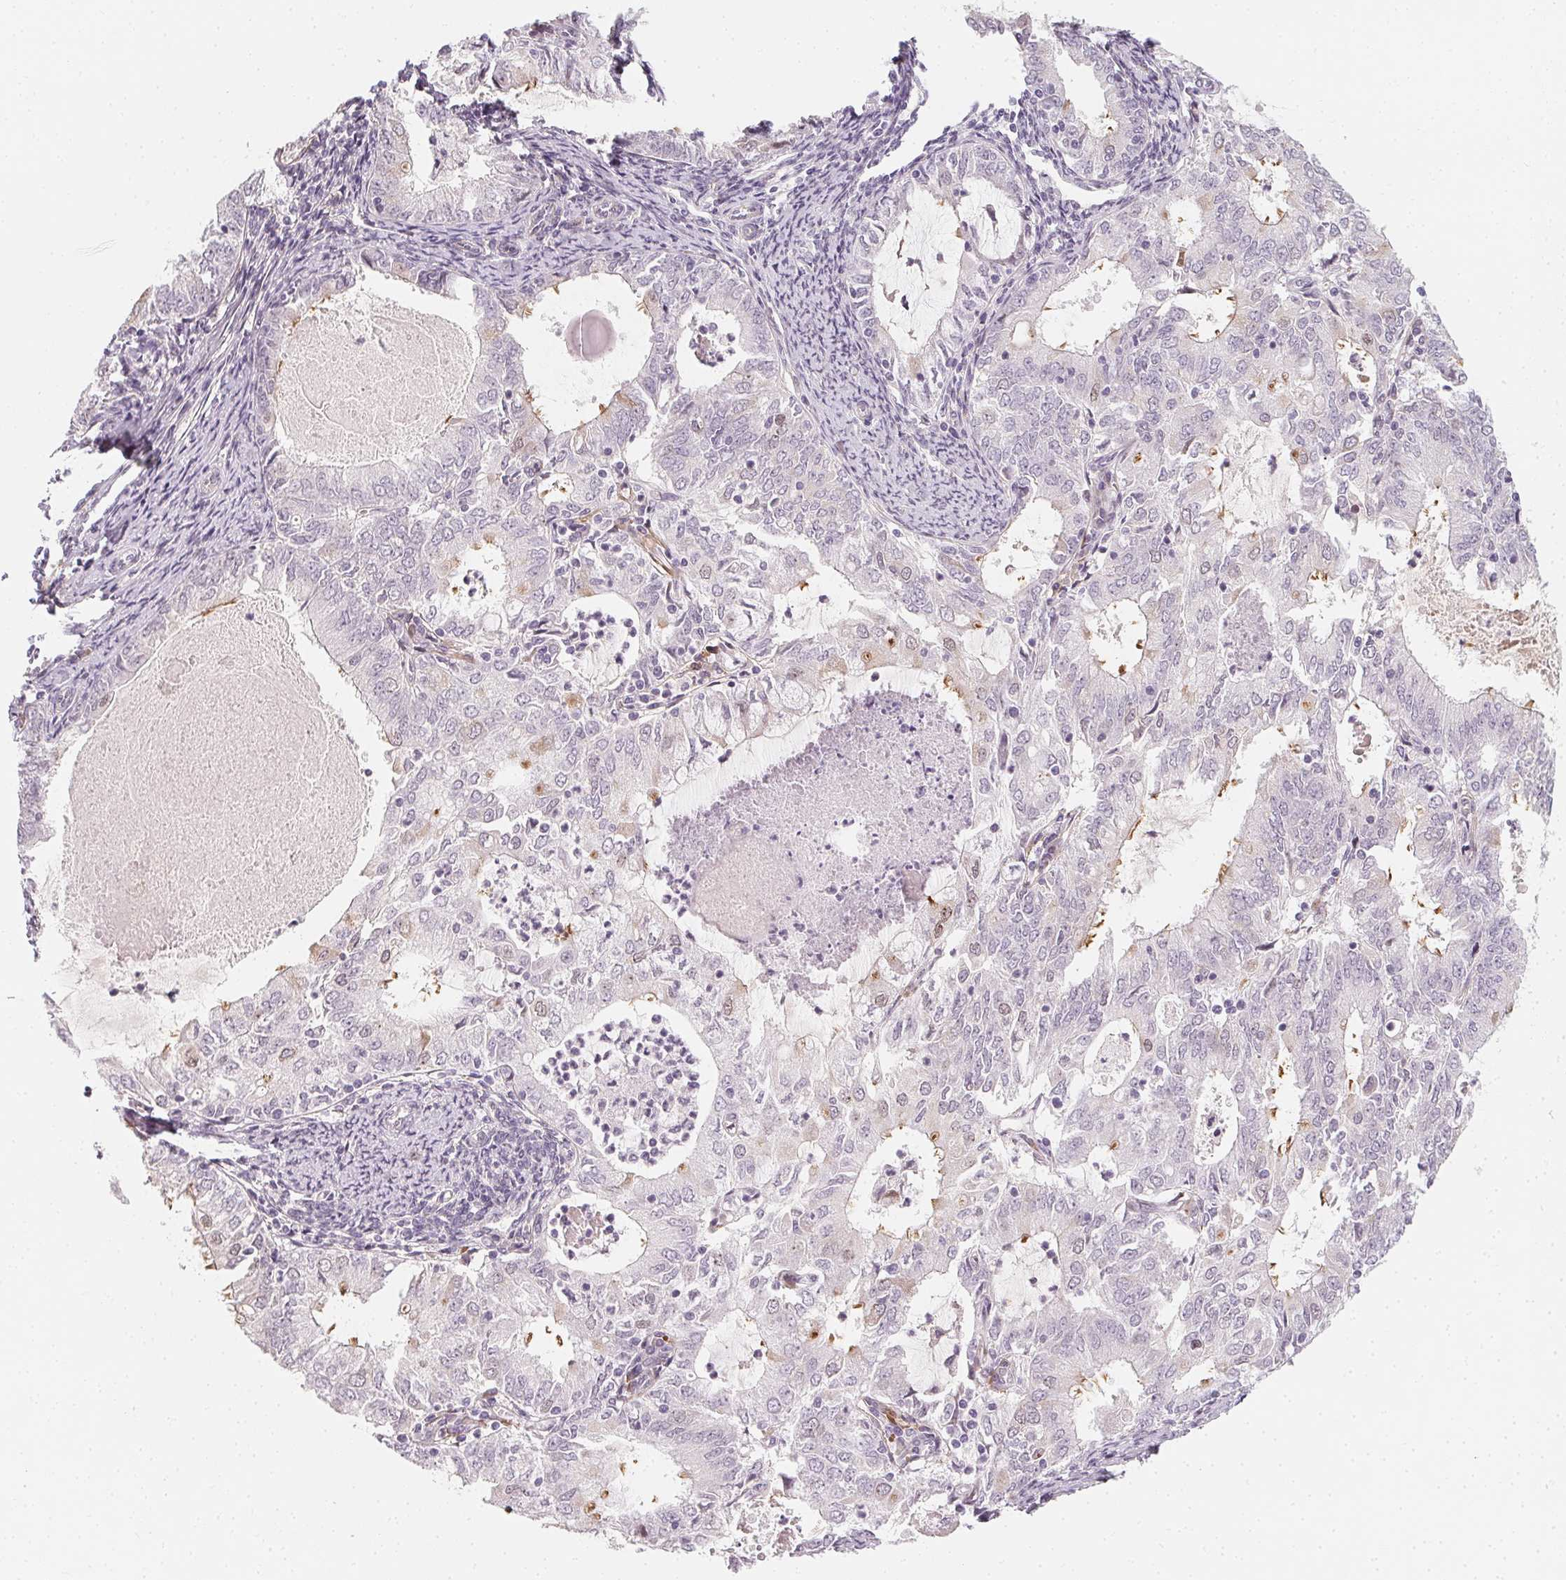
{"staining": {"intensity": "negative", "quantity": "none", "location": "none"}, "tissue": "endometrial cancer", "cell_type": "Tumor cells", "image_type": "cancer", "snomed": [{"axis": "morphology", "description": "Adenocarcinoma, NOS"}, {"axis": "topography", "description": "Endometrium"}], "caption": "Histopathology image shows no protein staining in tumor cells of endometrial cancer (adenocarcinoma) tissue. Brightfield microscopy of immunohistochemistry (IHC) stained with DAB (brown) and hematoxylin (blue), captured at high magnification.", "gene": "CCDC96", "patient": {"sex": "female", "age": 57}}